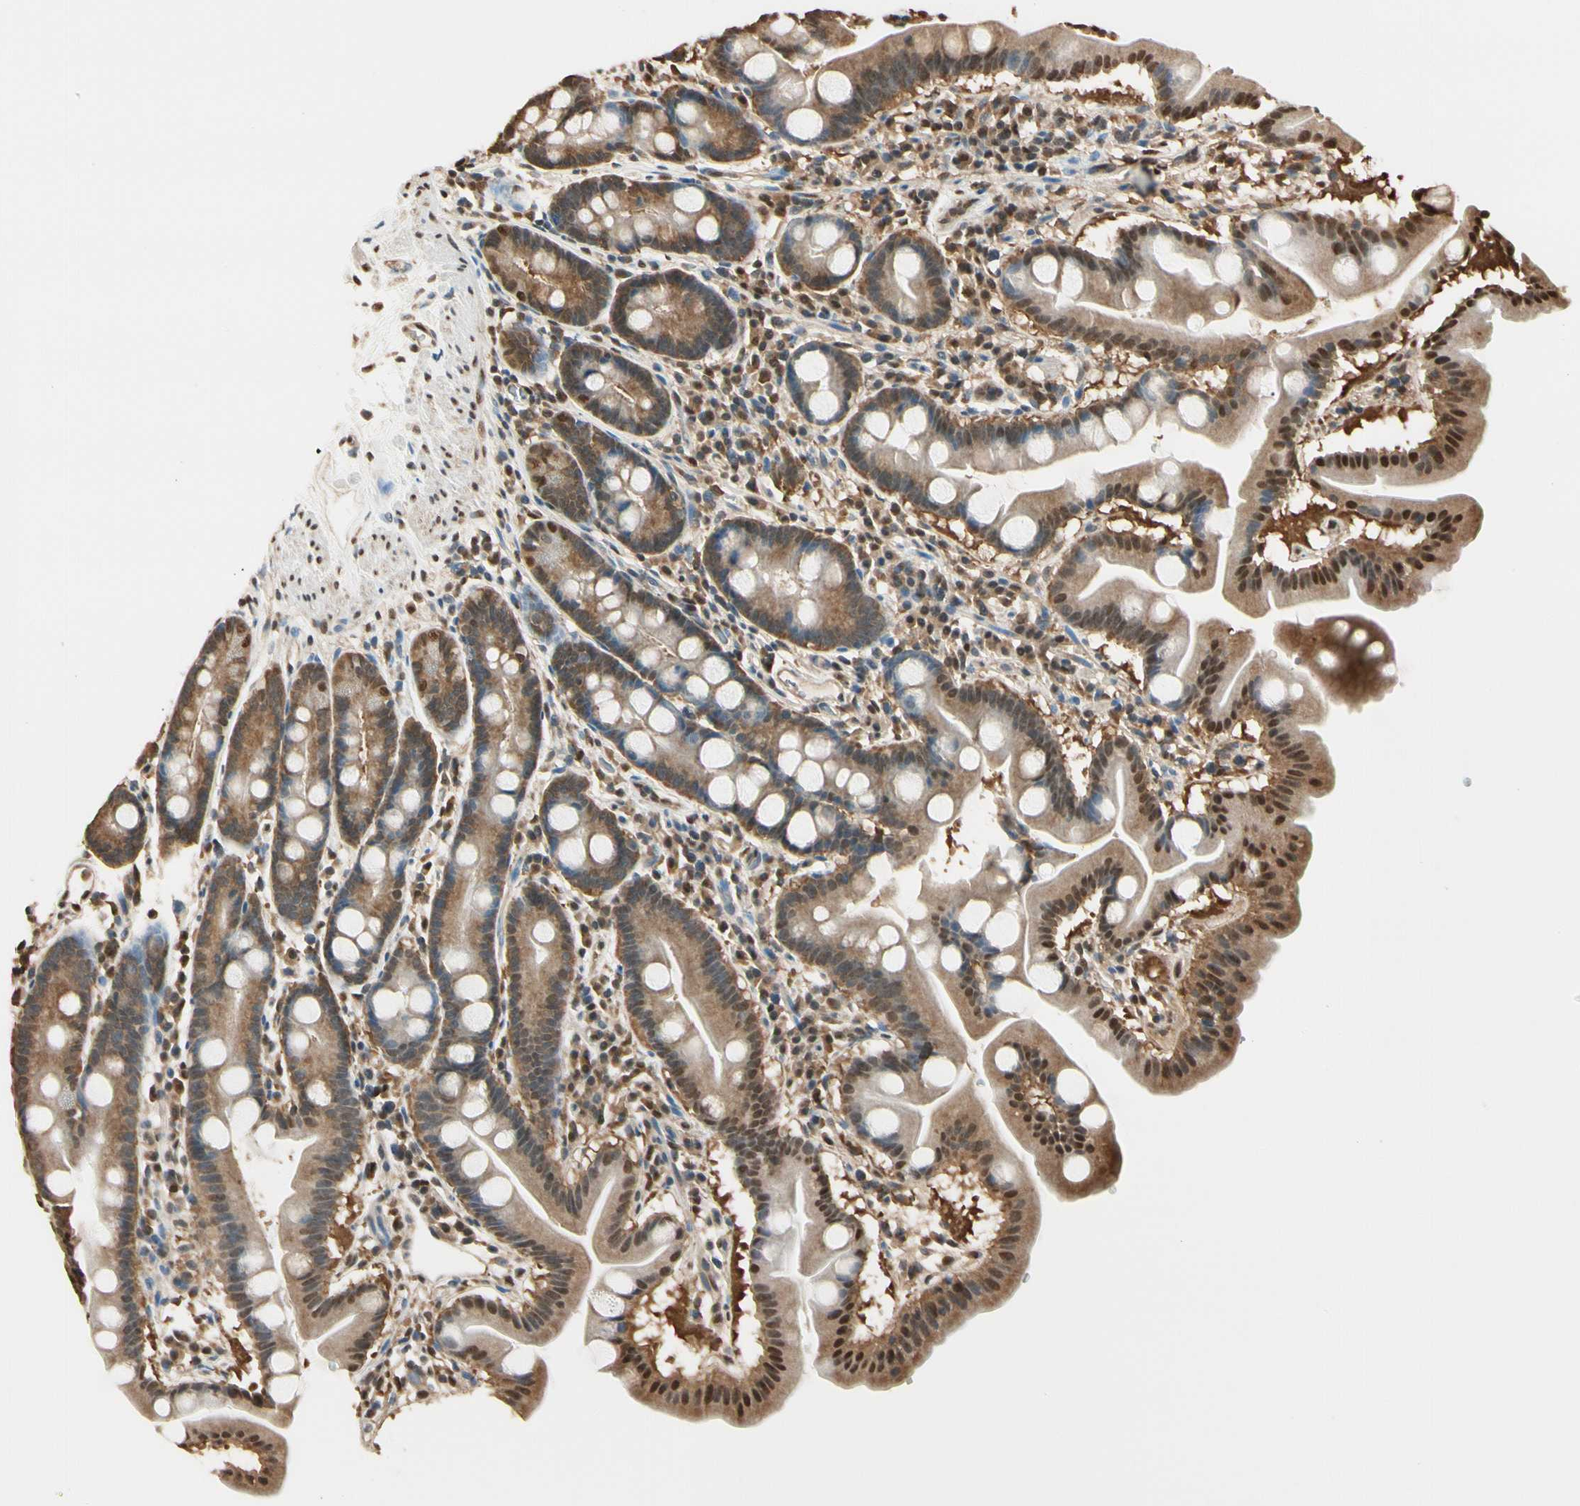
{"staining": {"intensity": "moderate", "quantity": ">75%", "location": "cytoplasmic/membranous,nuclear"}, "tissue": "duodenum", "cell_type": "Glandular cells", "image_type": "normal", "snomed": [{"axis": "morphology", "description": "Normal tissue, NOS"}, {"axis": "topography", "description": "Duodenum"}], "caption": "Immunohistochemistry micrograph of benign duodenum: human duodenum stained using immunohistochemistry exhibits medium levels of moderate protein expression localized specifically in the cytoplasmic/membranous,nuclear of glandular cells, appearing as a cytoplasmic/membranous,nuclear brown color.", "gene": "PNCK", "patient": {"sex": "male", "age": 50}}